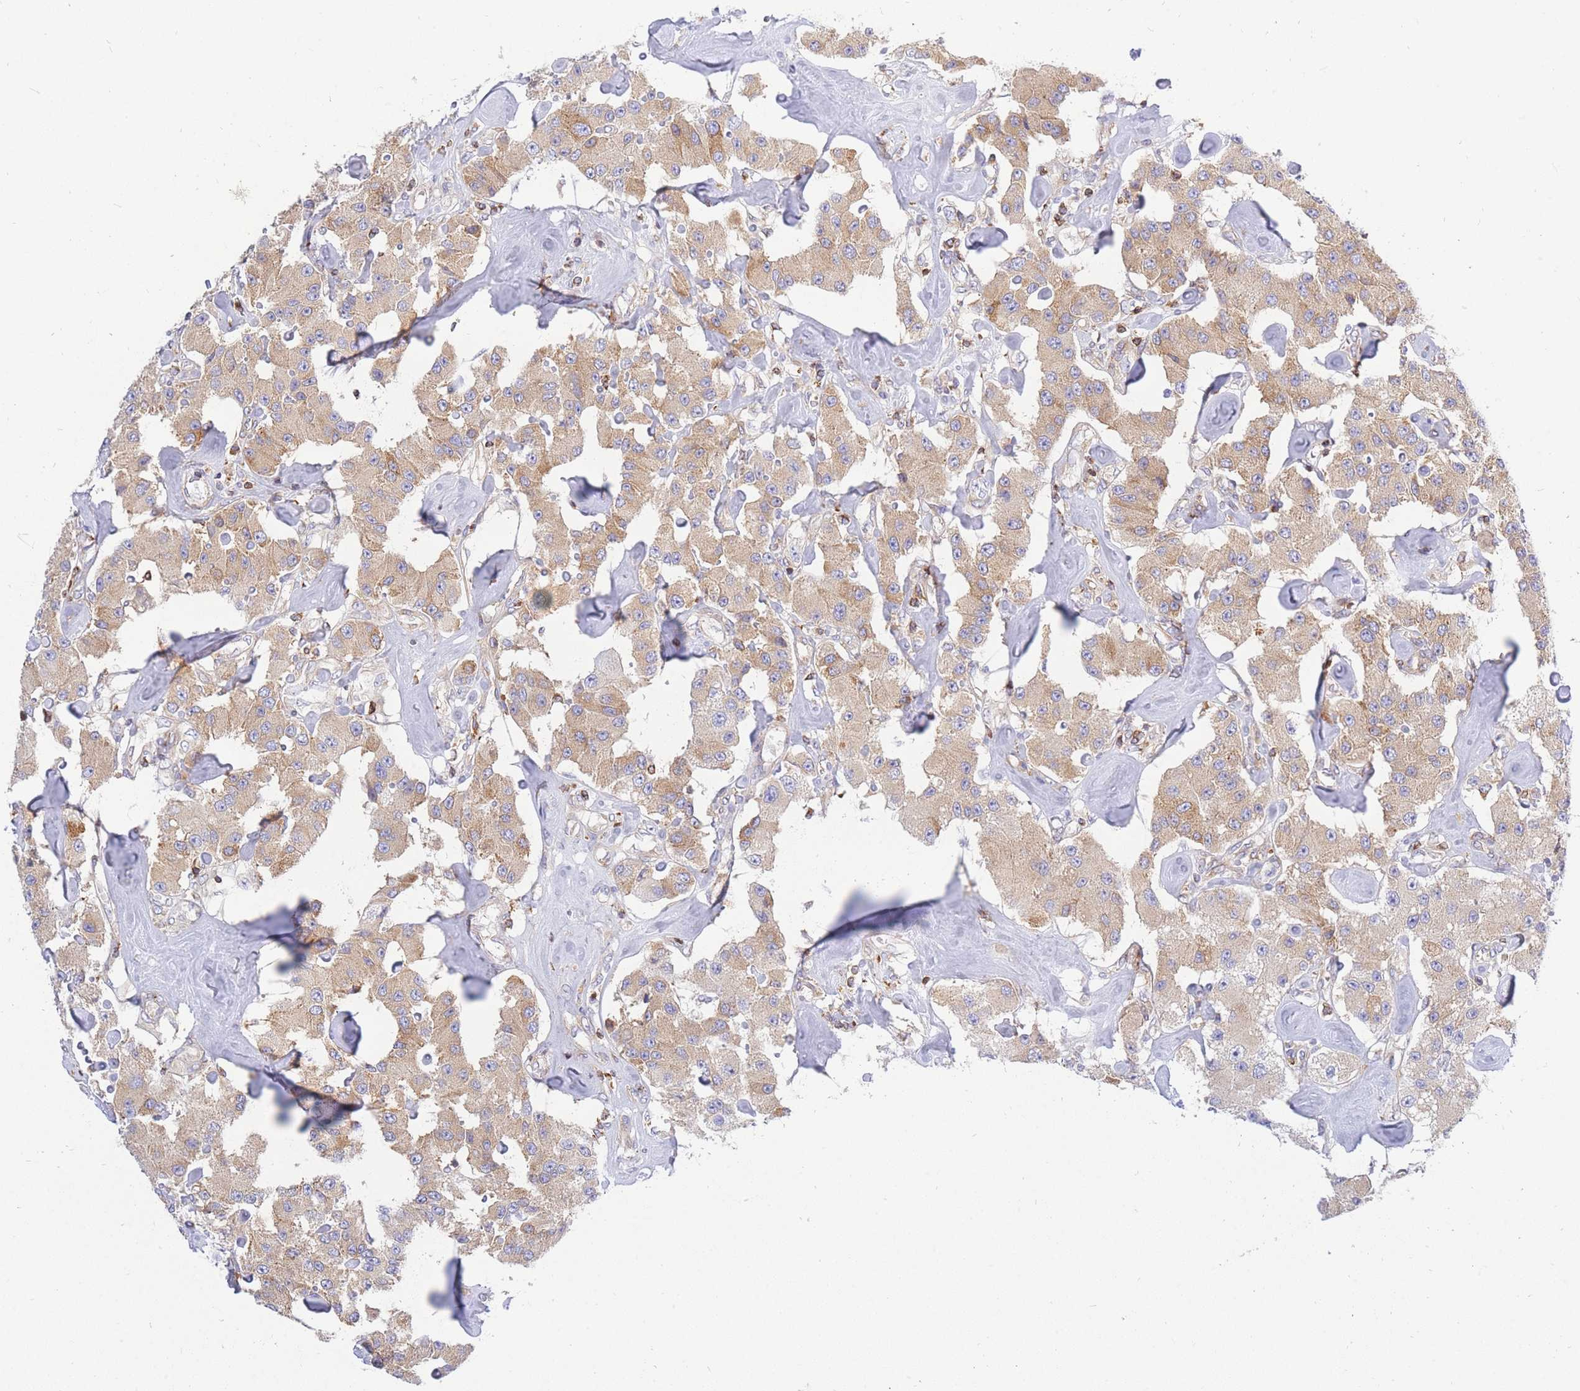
{"staining": {"intensity": "moderate", "quantity": "25%-75%", "location": "cytoplasmic/membranous"}, "tissue": "carcinoid", "cell_type": "Tumor cells", "image_type": "cancer", "snomed": [{"axis": "morphology", "description": "Carcinoid, malignant, NOS"}, {"axis": "topography", "description": "Pancreas"}], "caption": "Immunohistochemistry (DAB (3,3'-diaminobenzidine)) staining of carcinoid (malignant) reveals moderate cytoplasmic/membranous protein staining in about 25%-75% of tumor cells. (DAB IHC with brightfield microscopy, high magnification).", "gene": "REM1", "patient": {"sex": "male", "age": 41}}